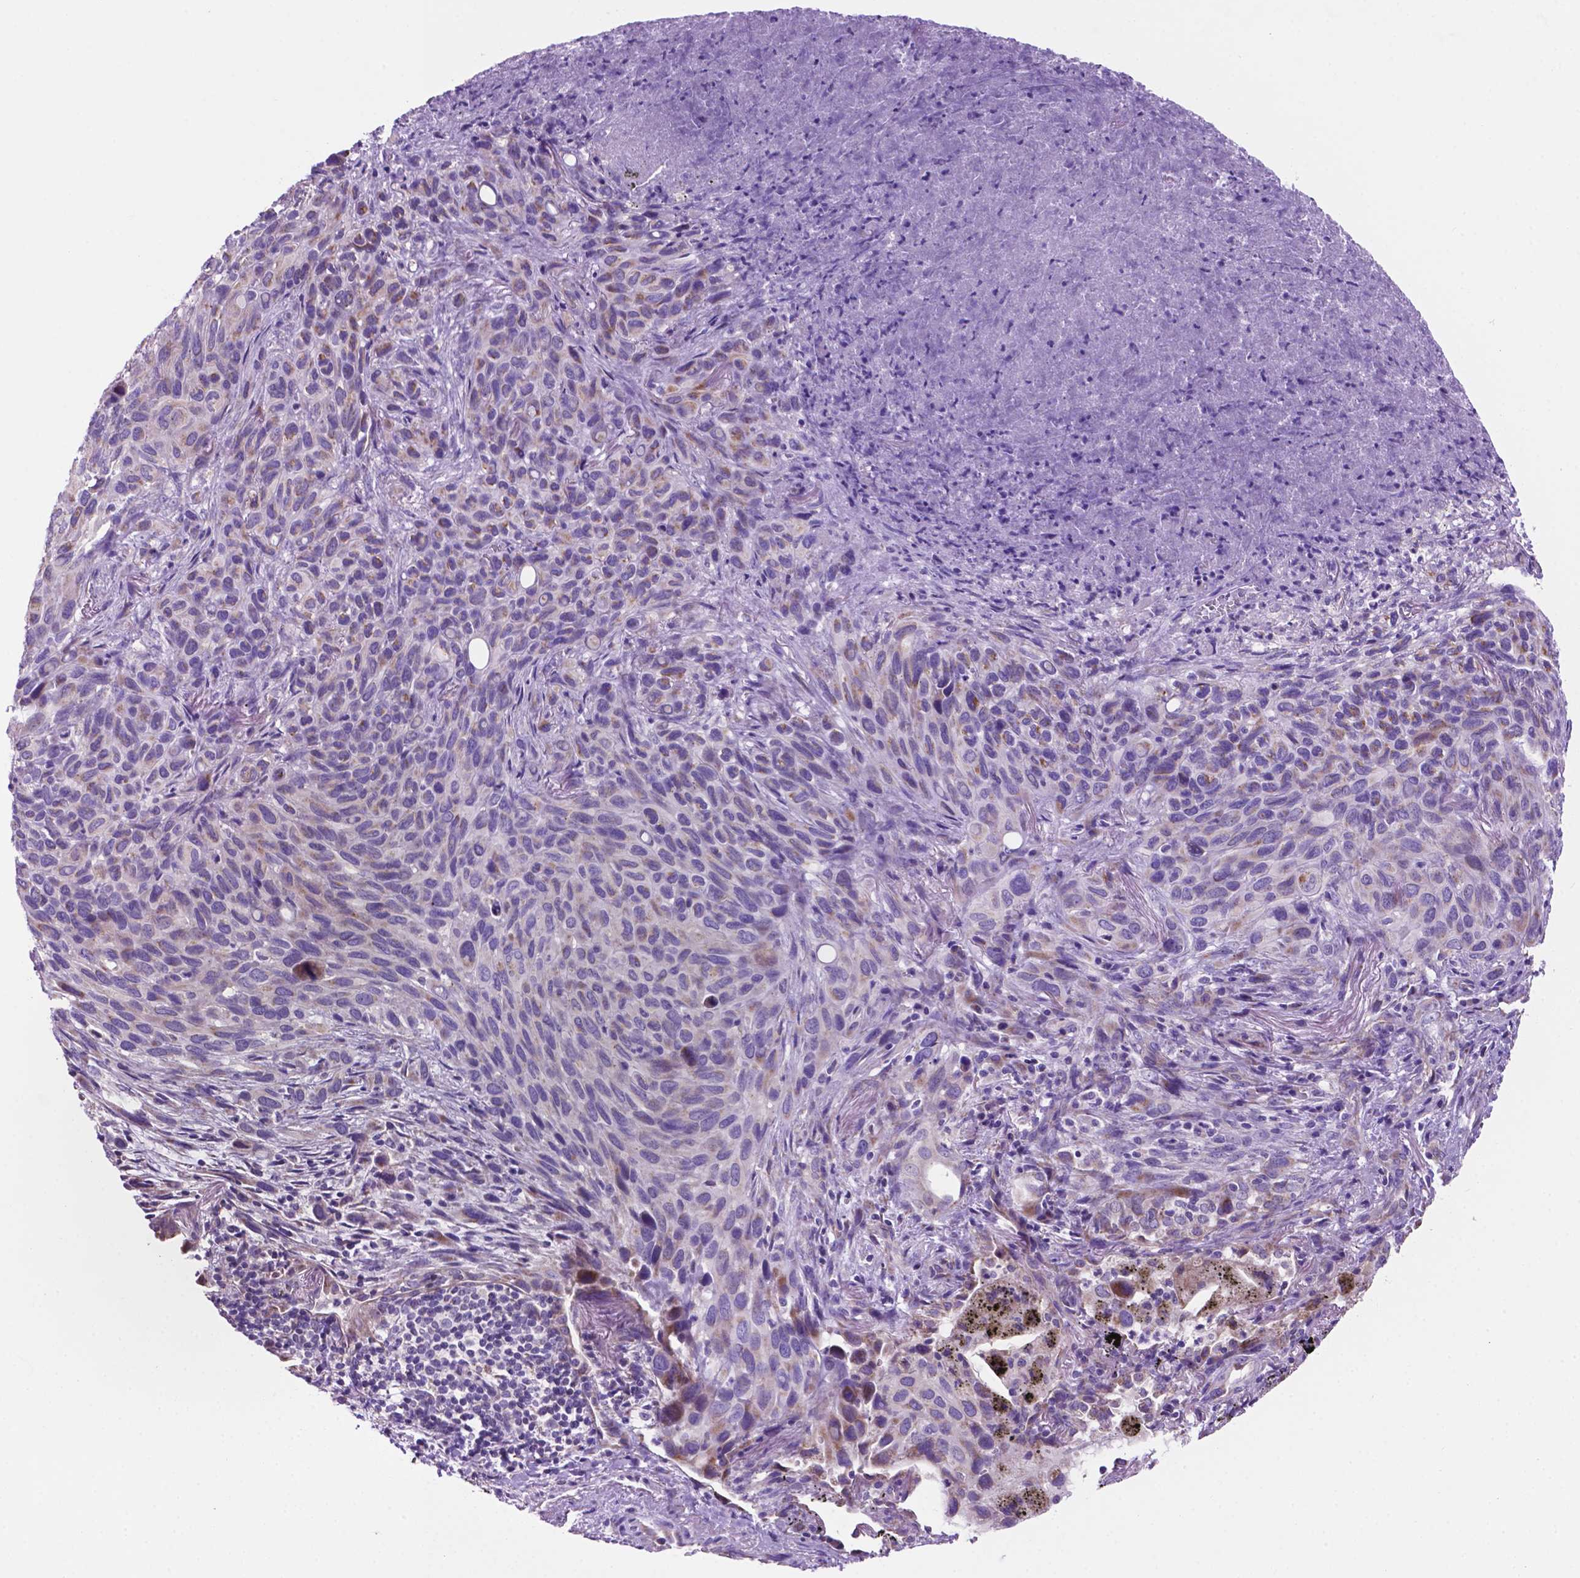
{"staining": {"intensity": "weak", "quantity": "<25%", "location": "cytoplasmic/membranous"}, "tissue": "melanoma", "cell_type": "Tumor cells", "image_type": "cancer", "snomed": [{"axis": "morphology", "description": "Malignant melanoma, Metastatic site"}, {"axis": "topography", "description": "Lung"}], "caption": "This is an IHC photomicrograph of melanoma. There is no expression in tumor cells.", "gene": "TMEM121B", "patient": {"sex": "male", "age": 48}}